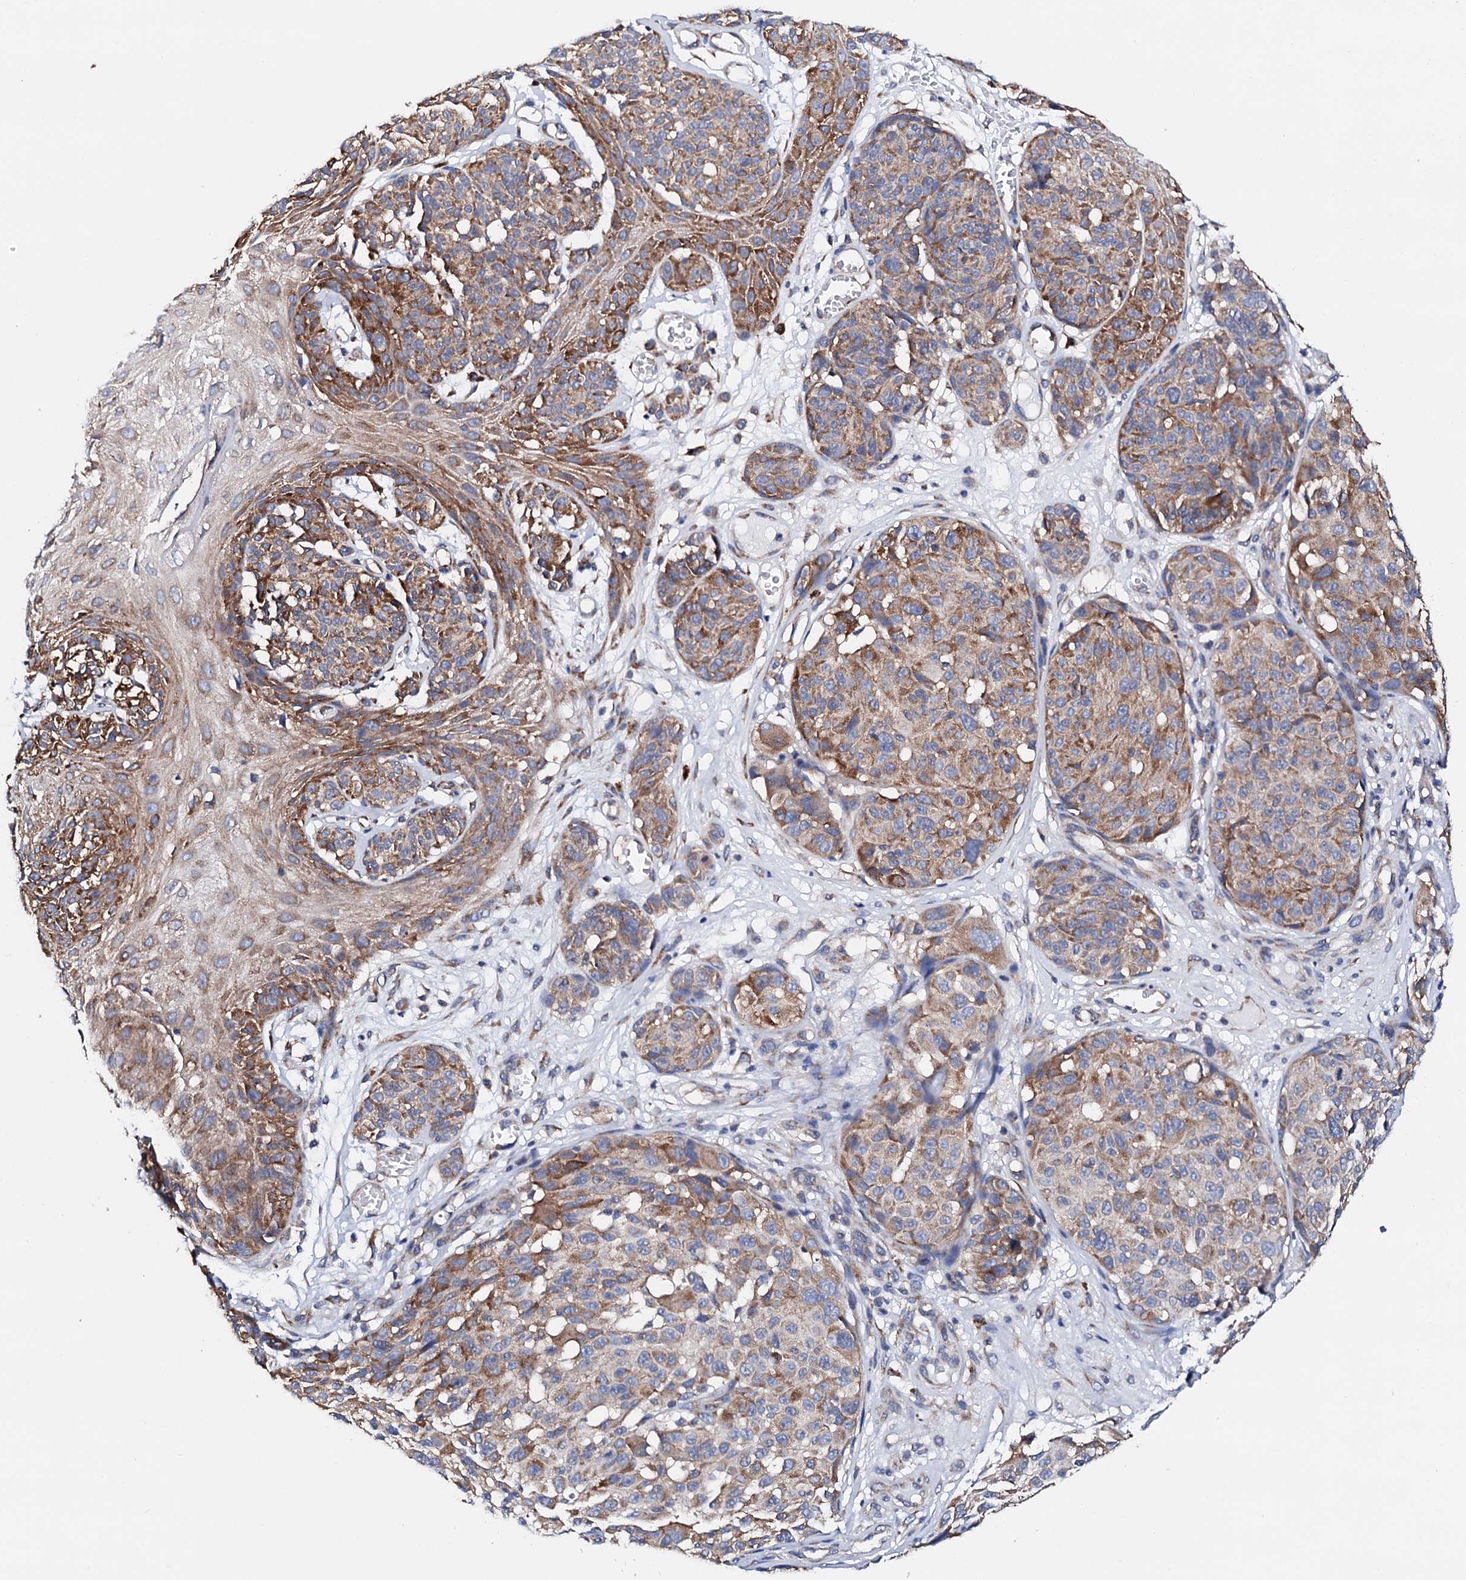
{"staining": {"intensity": "moderate", "quantity": ">75%", "location": "cytoplasmic/membranous"}, "tissue": "melanoma", "cell_type": "Tumor cells", "image_type": "cancer", "snomed": [{"axis": "morphology", "description": "Malignant melanoma, NOS"}, {"axis": "topography", "description": "Skin"}], "caption": "A brown stain shows moderate cytoplasmic/membranous staining of a protein in melanoma tumor cells.", "gene": "NUP58", "patient": {"sex": "male", "age": 83}}